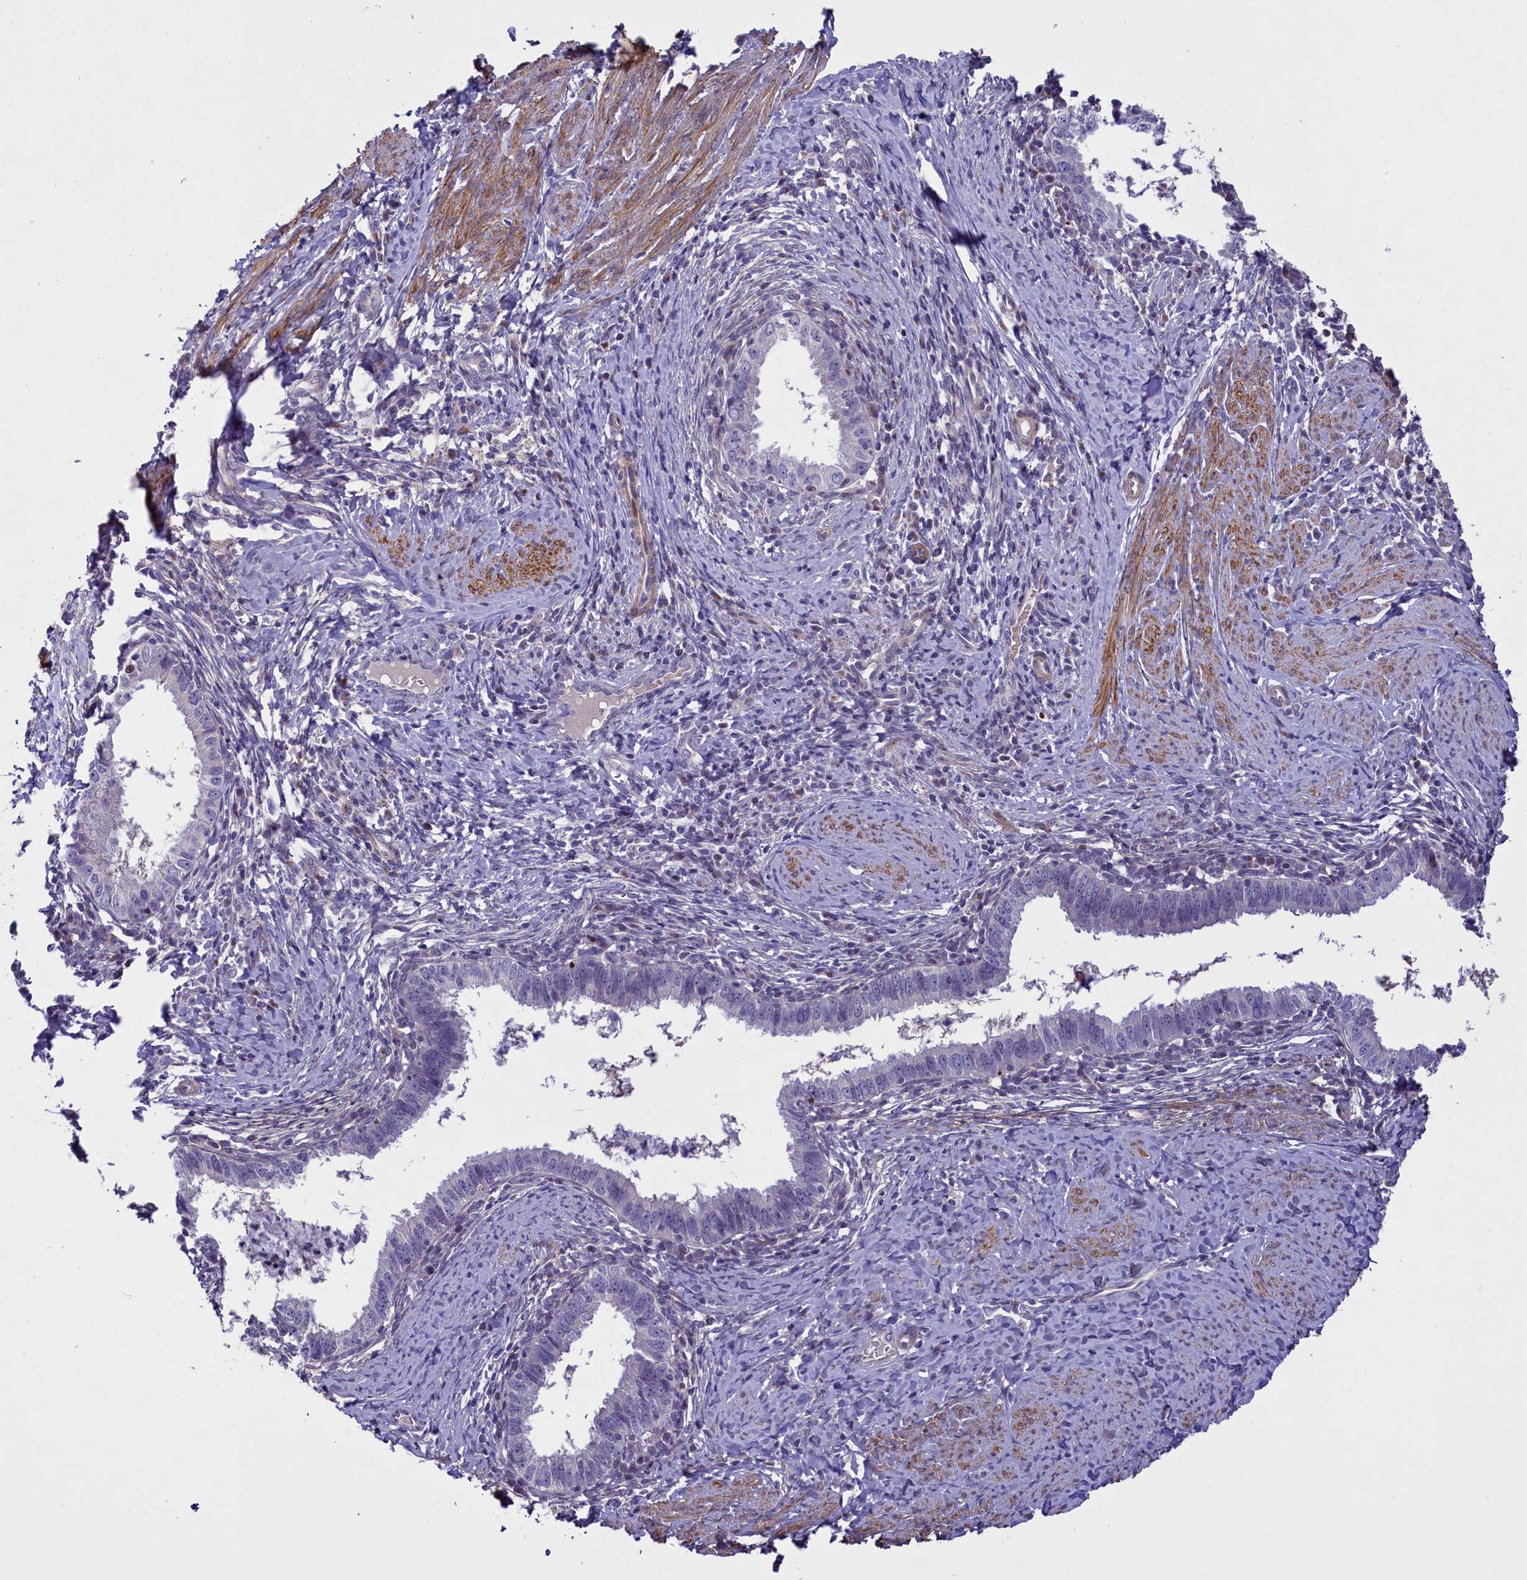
{"staining": {"intensity": "negative", "quantity": "none", "location": "none"}, "tissue": "cervical cancer", "cell_type": "Tumor cells", "image_type": "cancer", "snomed": [{"axis": "morphology", "description": "Adenocarcinoma, NOS"}, {"axis": "topography", "description": "Cervix"}], "caption": "Immunohistochemical staining of cervical adenocarcinoma exhibits no significant staining in tumor cells.", "gene": "MAN2C1", "patient": {"sex": "female", "age": 36}}